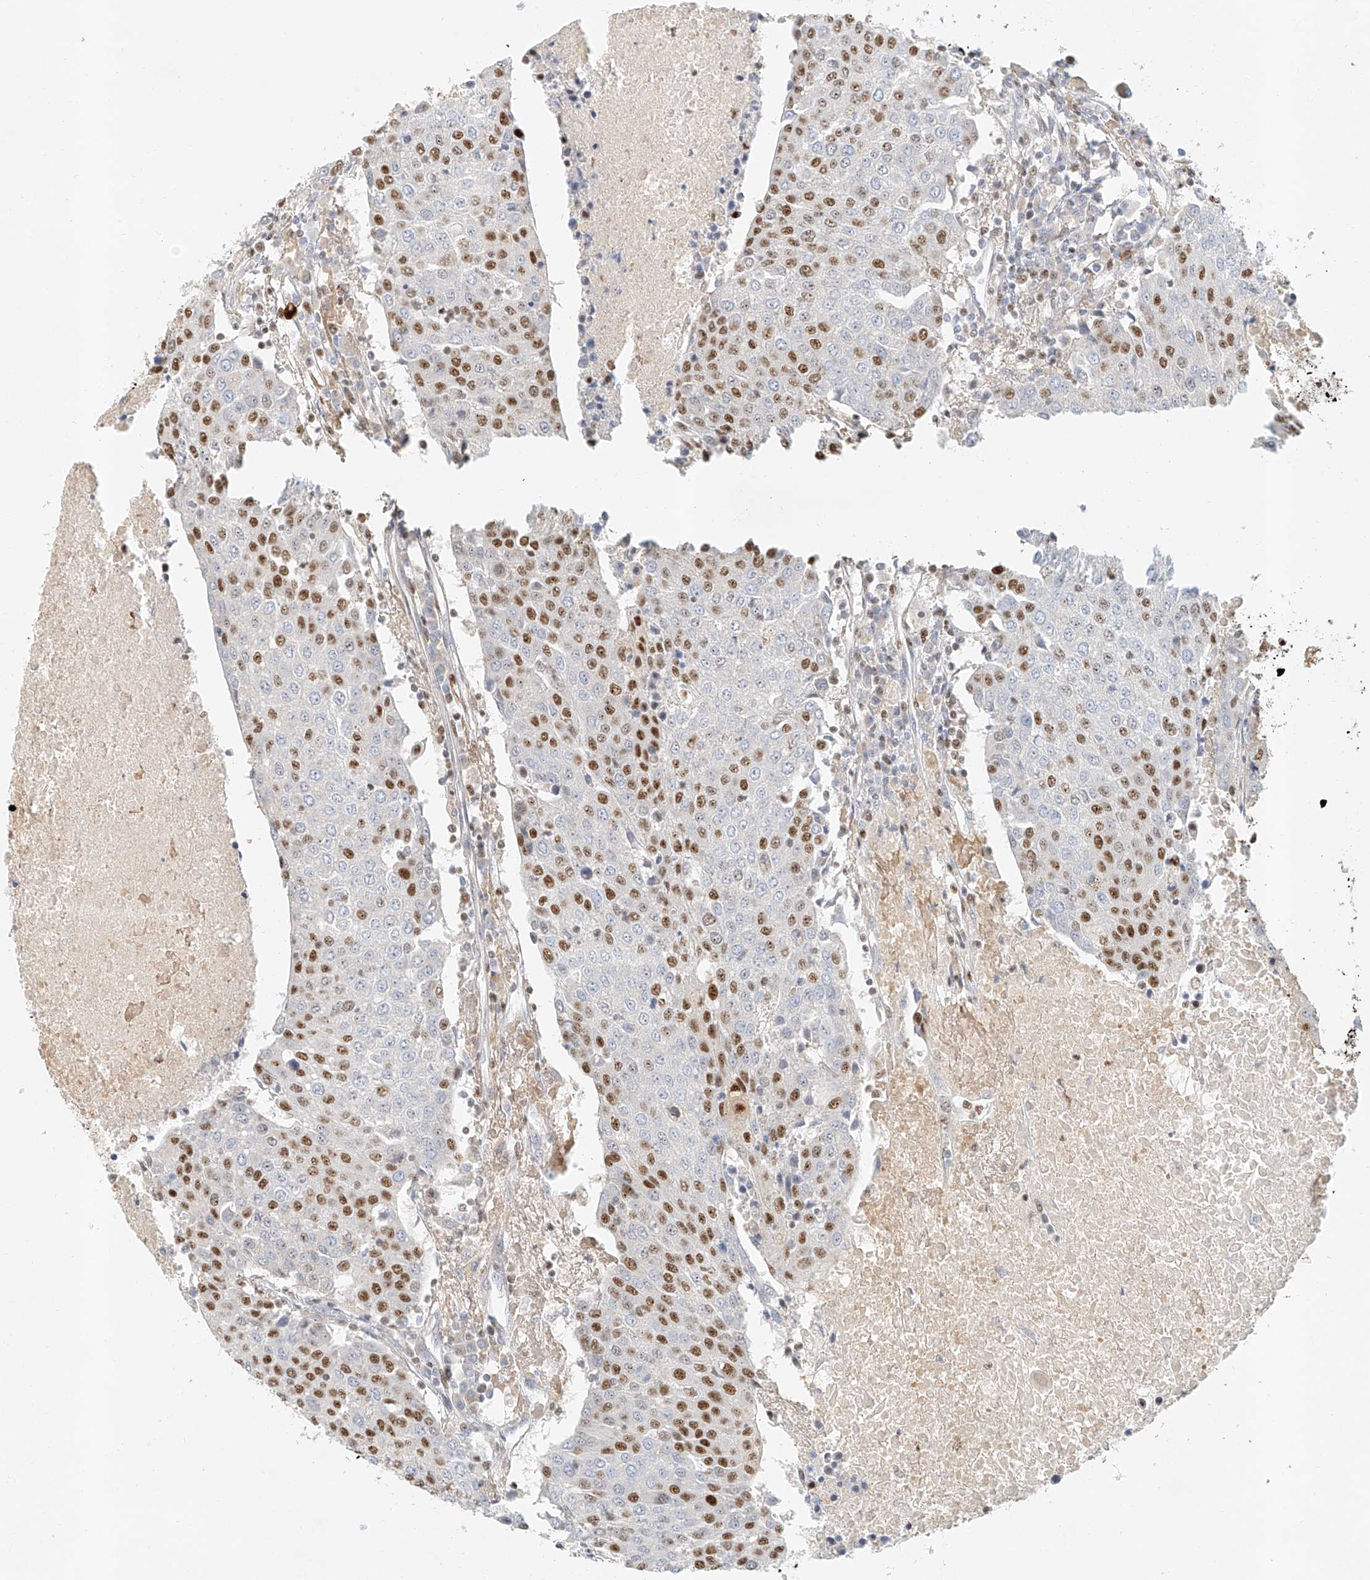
{"staining": {"intensity": "strong", "quantity": "25%-75%", "location": "nuclear"}, "tissue": "urothelial cancer", "cell_type": "Tumor cells", "image_type": "cancer", "snomed": [{"axis": "morphology", "description": "Urothelial carcinoma, High grade"}, {"axis": "topography", "description": "Urinary bladder"}], "caption": "Strong nuclear protein expression is identified in about 25%-75% of tumor cells in urothelial cancer. (IHC, brightfield microscopy, high magnification).", "gene": "CXorf58", "patient": {"sex": "female", "age": 85}}